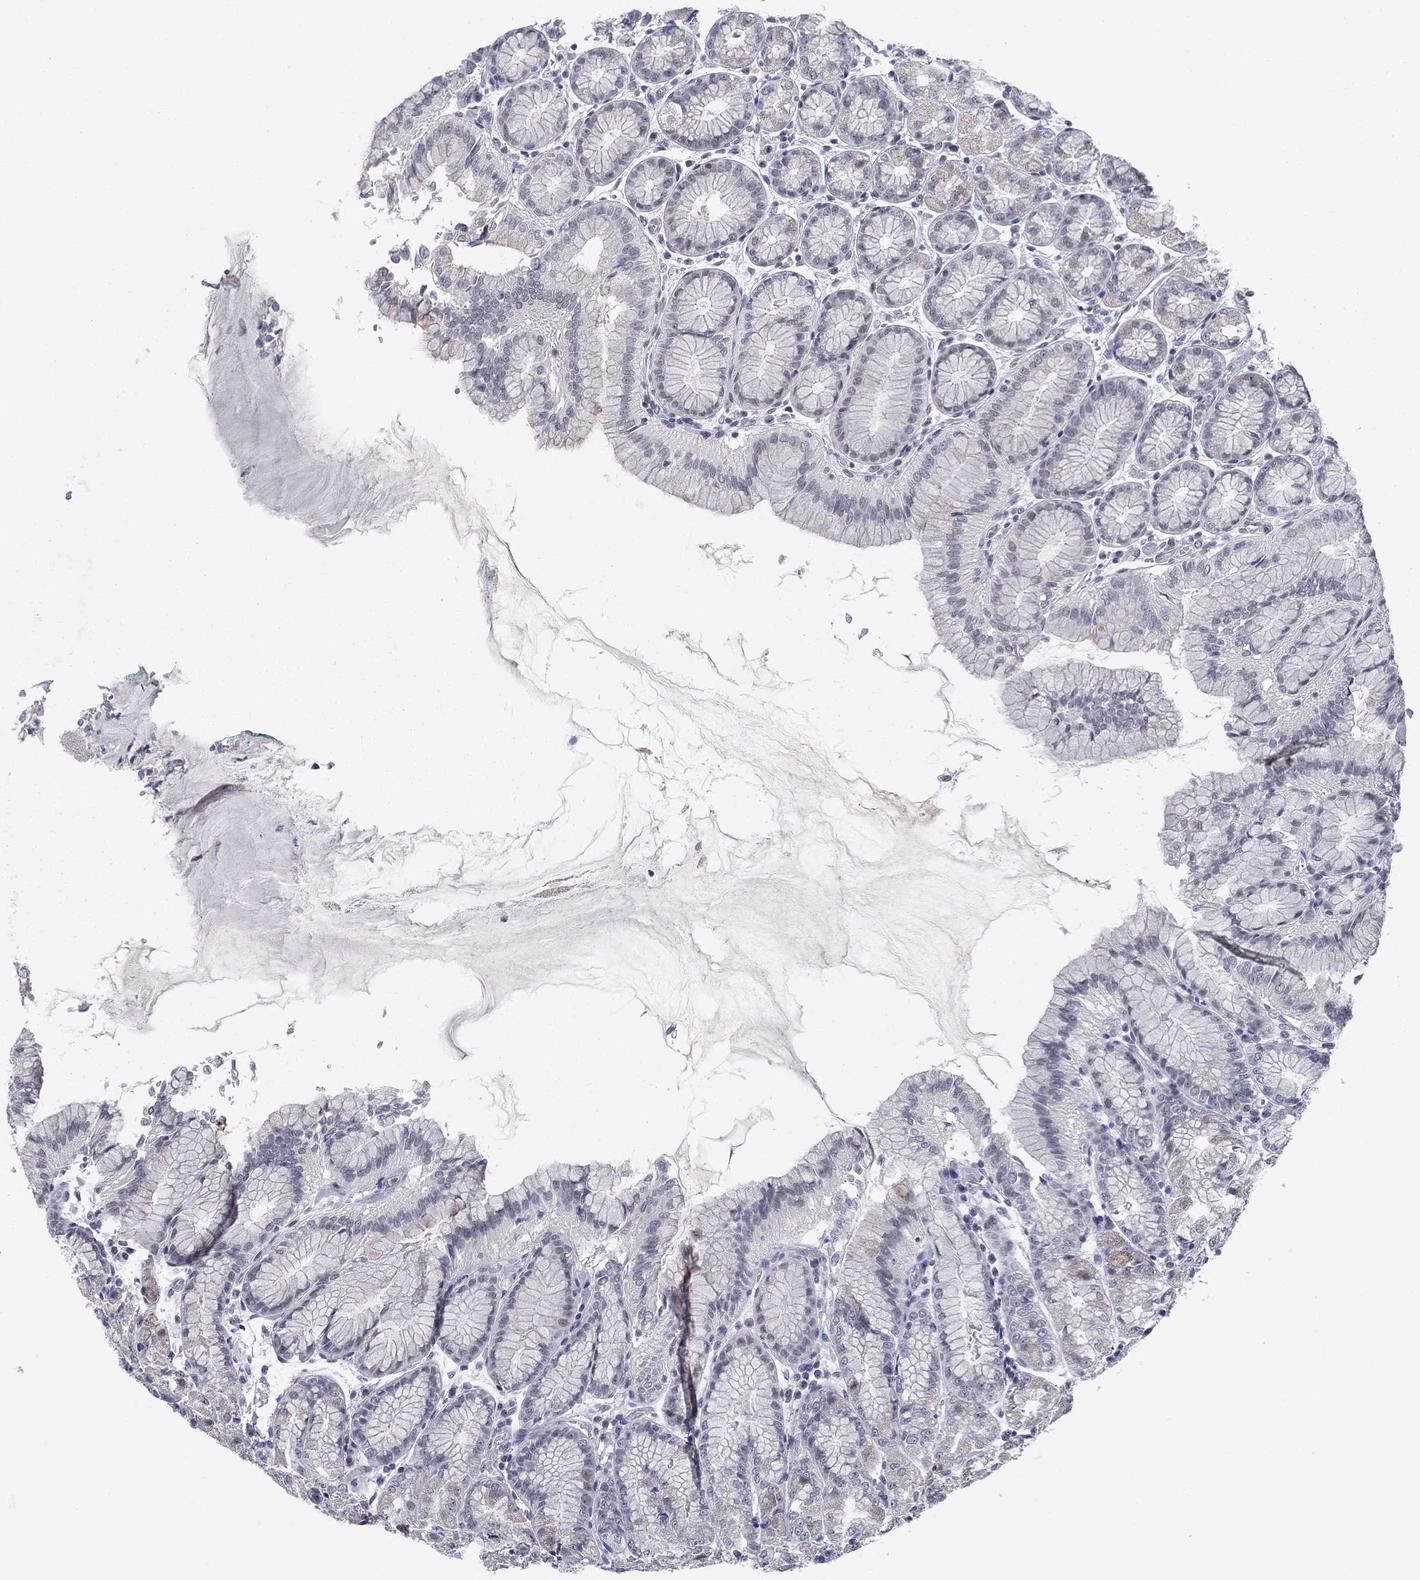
{"staining": {"intensity": "weak", "quantity": "<25%", "location": "cytoplasmic/membranous"}, "tissue": "stomach", "cell_type": "Glandular cells", "image_type": "normal", "snomed": [{"axis": "morphology", "description": "Normal tissue, NOS"}, {"axis": "morphology", "description": "Adenocarcinoma, NOS"}, {"axis": "topography", "description": "Stomach"}], "caption": "IHC of benign stomach exhibits no expression in glandular cells.", "gene": "CD22", "patient": {"sex": "female", "age": 81}}